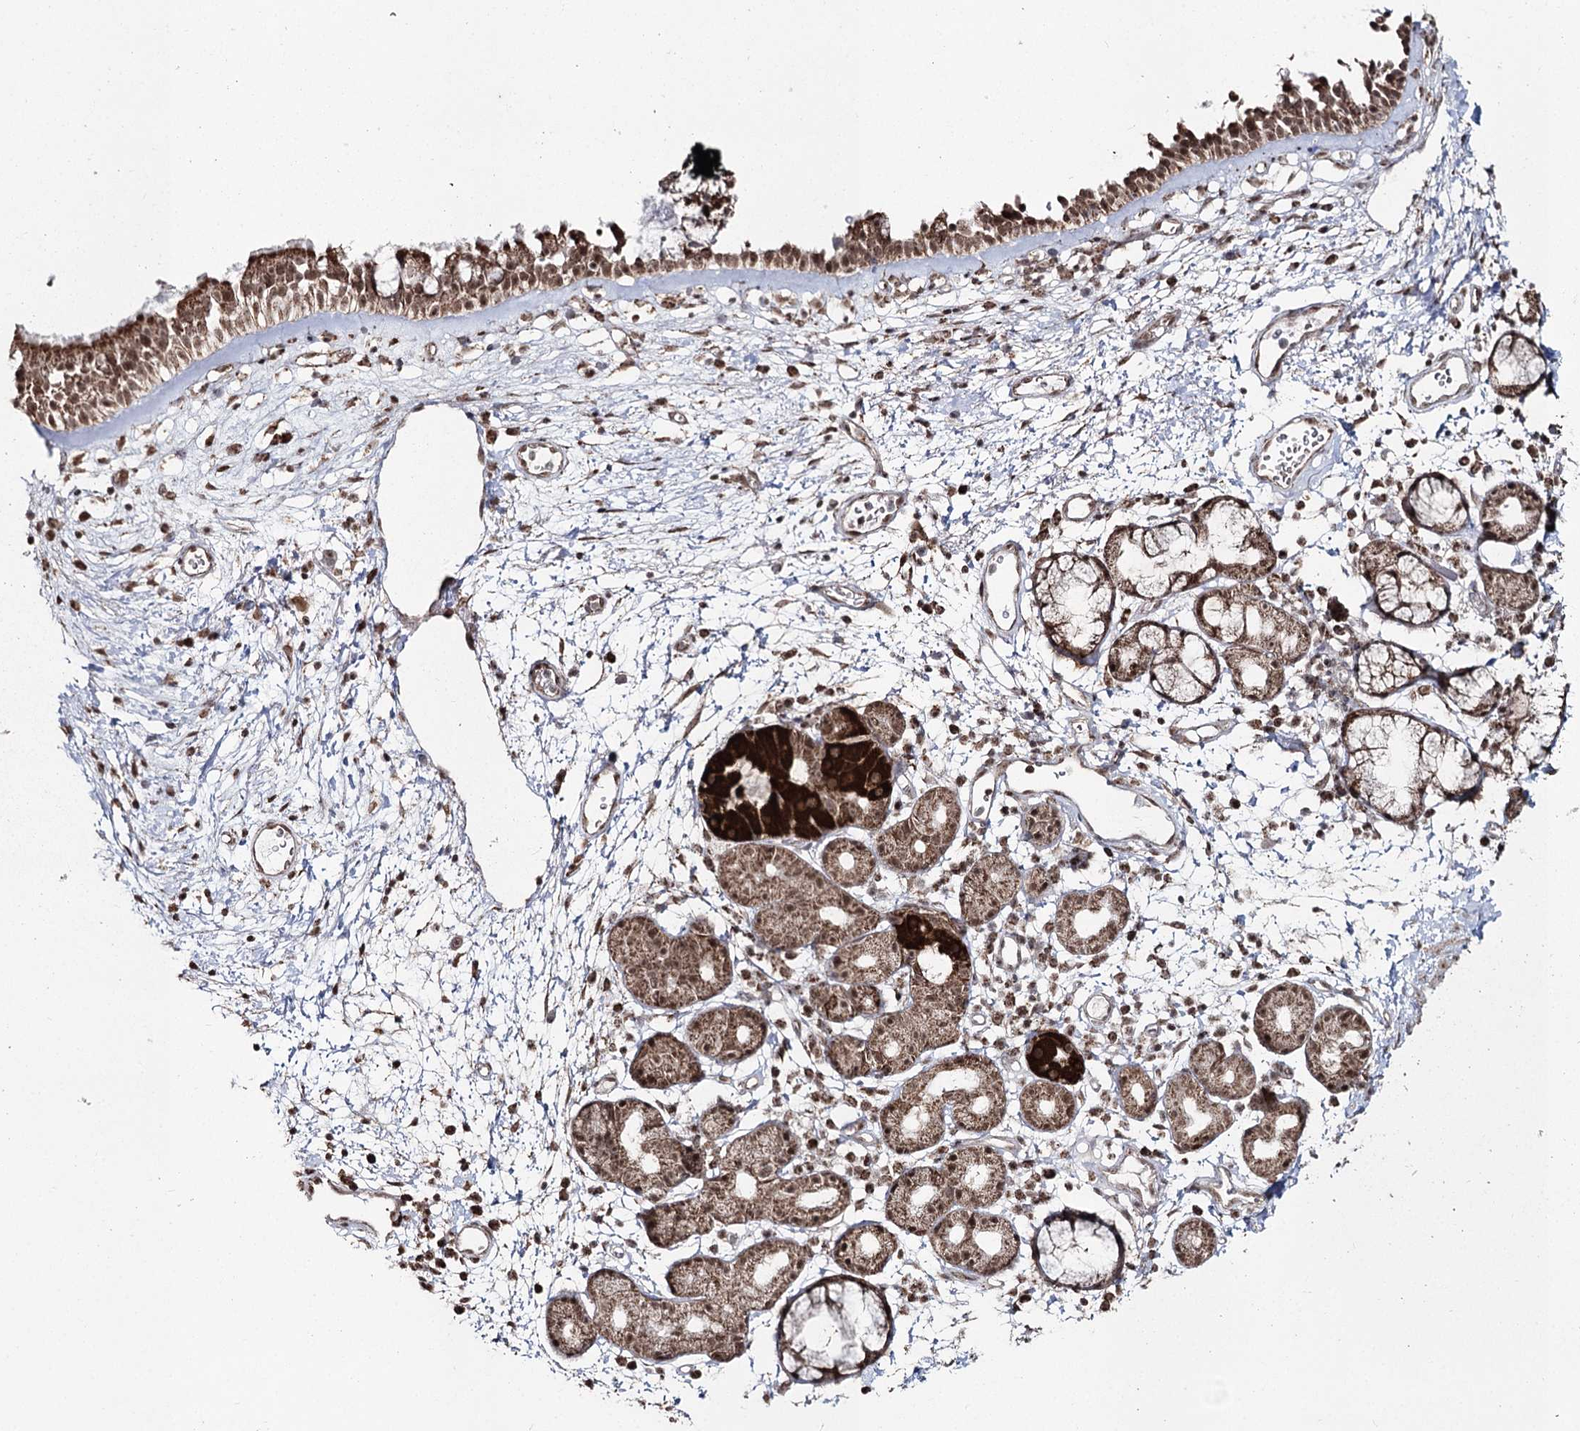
{"staining": {"intensity": "strong", "quantity": ">75%", "location": "cytoplasmic/membranous,nuclear"}, "tissue": "nasopharynx", "cell_type": "Respiratory epithelial cells", "image_type": "normal", "snomed": [{"axis": "morphology", "description": "Normal tissue, NOS"}, {"axis": "morphology", "description": "Inflammation, NOS"}, {"axis": "topography", "description": "Nasopharynx"}], "caption": "Immunohistochemical staining of benign human nasopharynx reveals >75% levels of strong cytoplasmic/membranous,nuclear protein staining in about >75% of respiratory epithelial cells.", "gene": "PDHX", "patient": {"sex": "male", "age": 70}}